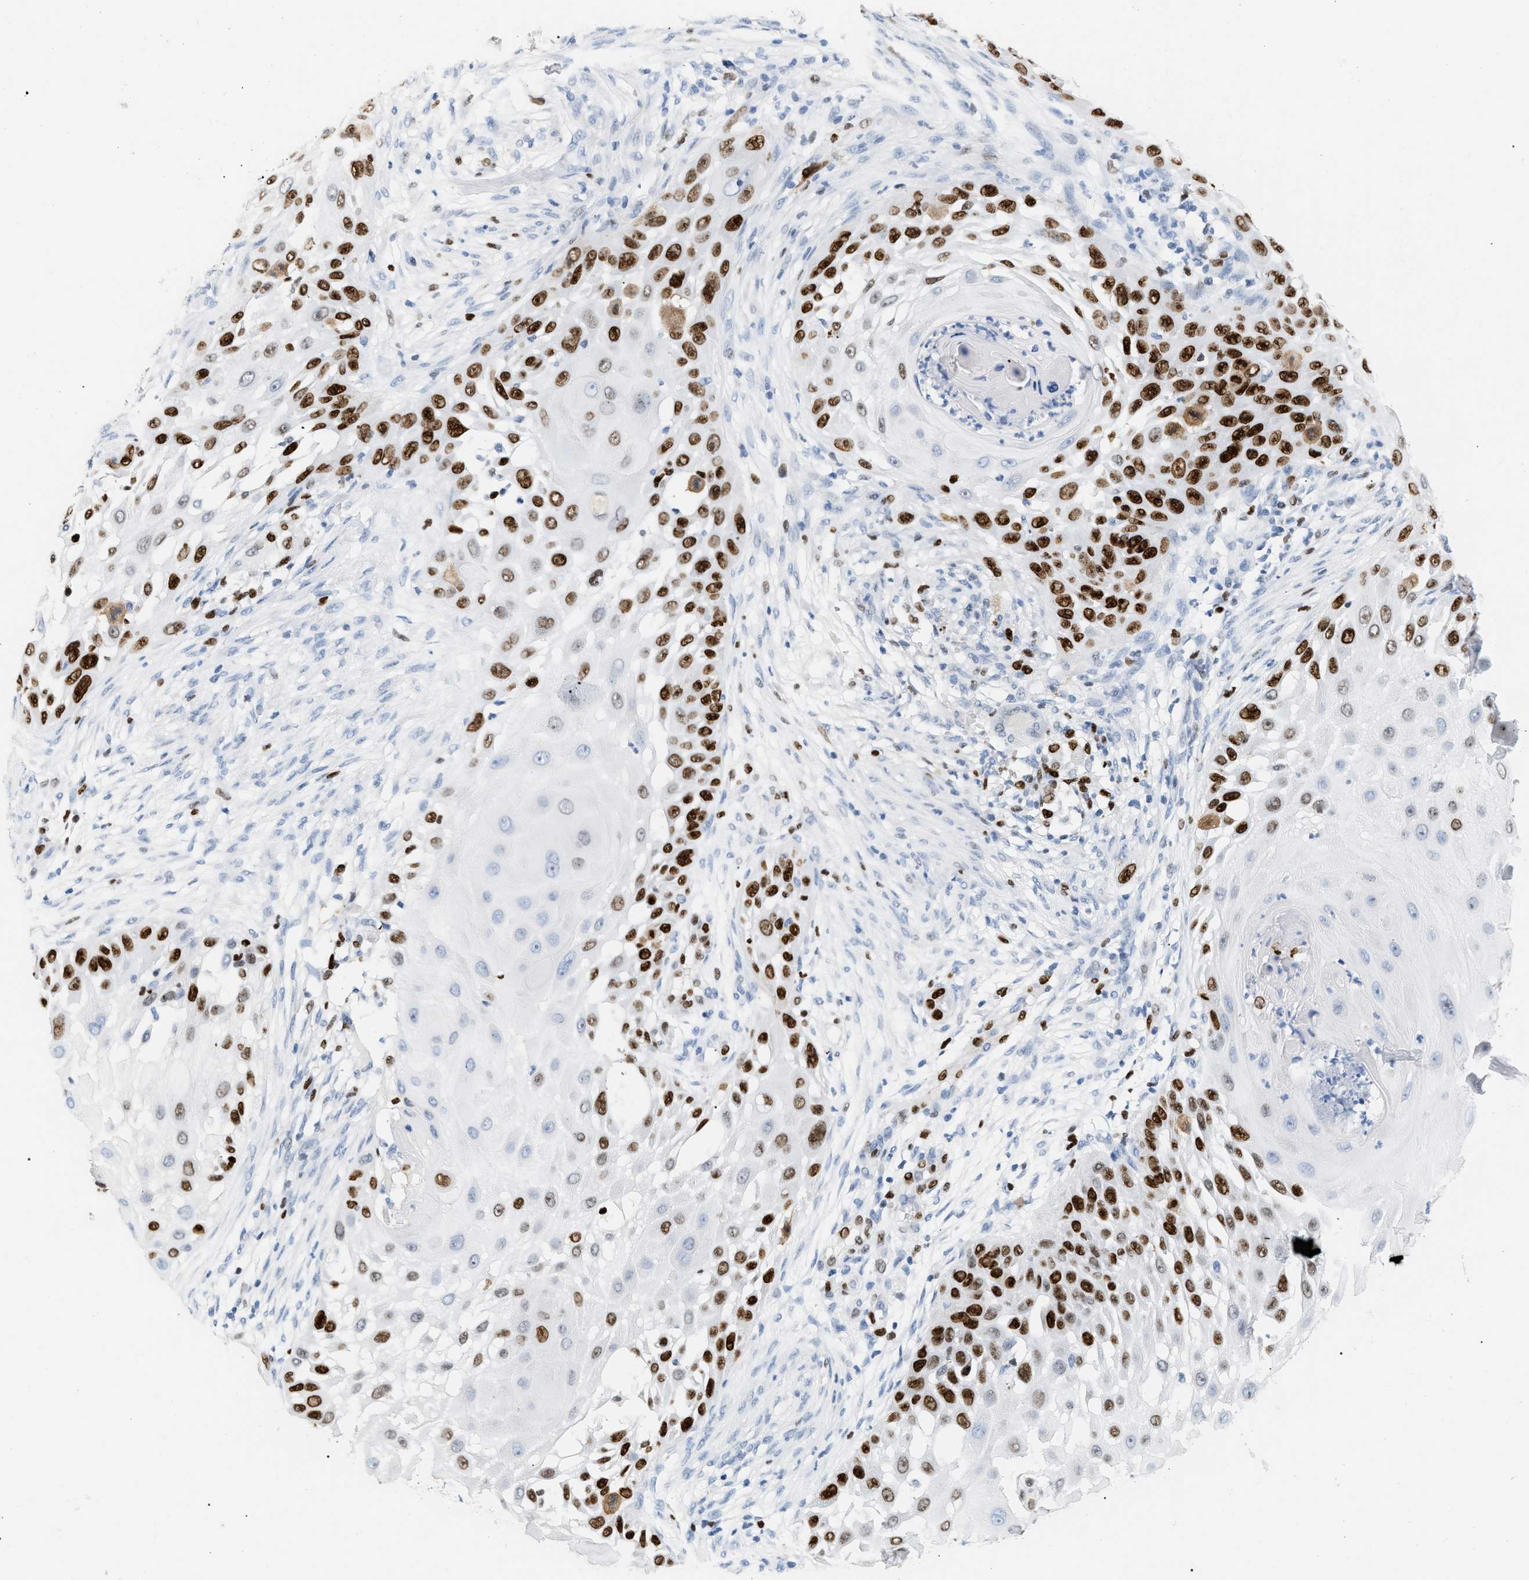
{"staining": {"intensity": "strong", "quantity": "25%-75%", "location": "nuclear"}, "tissue": "skin cancer", "cell_type": "Tumor cells", "image_type": "cancer", "snomed": [{"axis": "morphology", "description": "Squamous cell carcinoma, NOS"}, {"axis": "topography", "description": "Skin"}], "caption": "A brown stain shows strong nuclear staining of a protein in skin squamous cell carcinoma tumor cells. Using DAB (brown) and hematoxylin (blue) stains, captured at high magnification using brightfield microscopy.", "gene": "MCM7", "patient": {"sex": "female", "age": 44}}